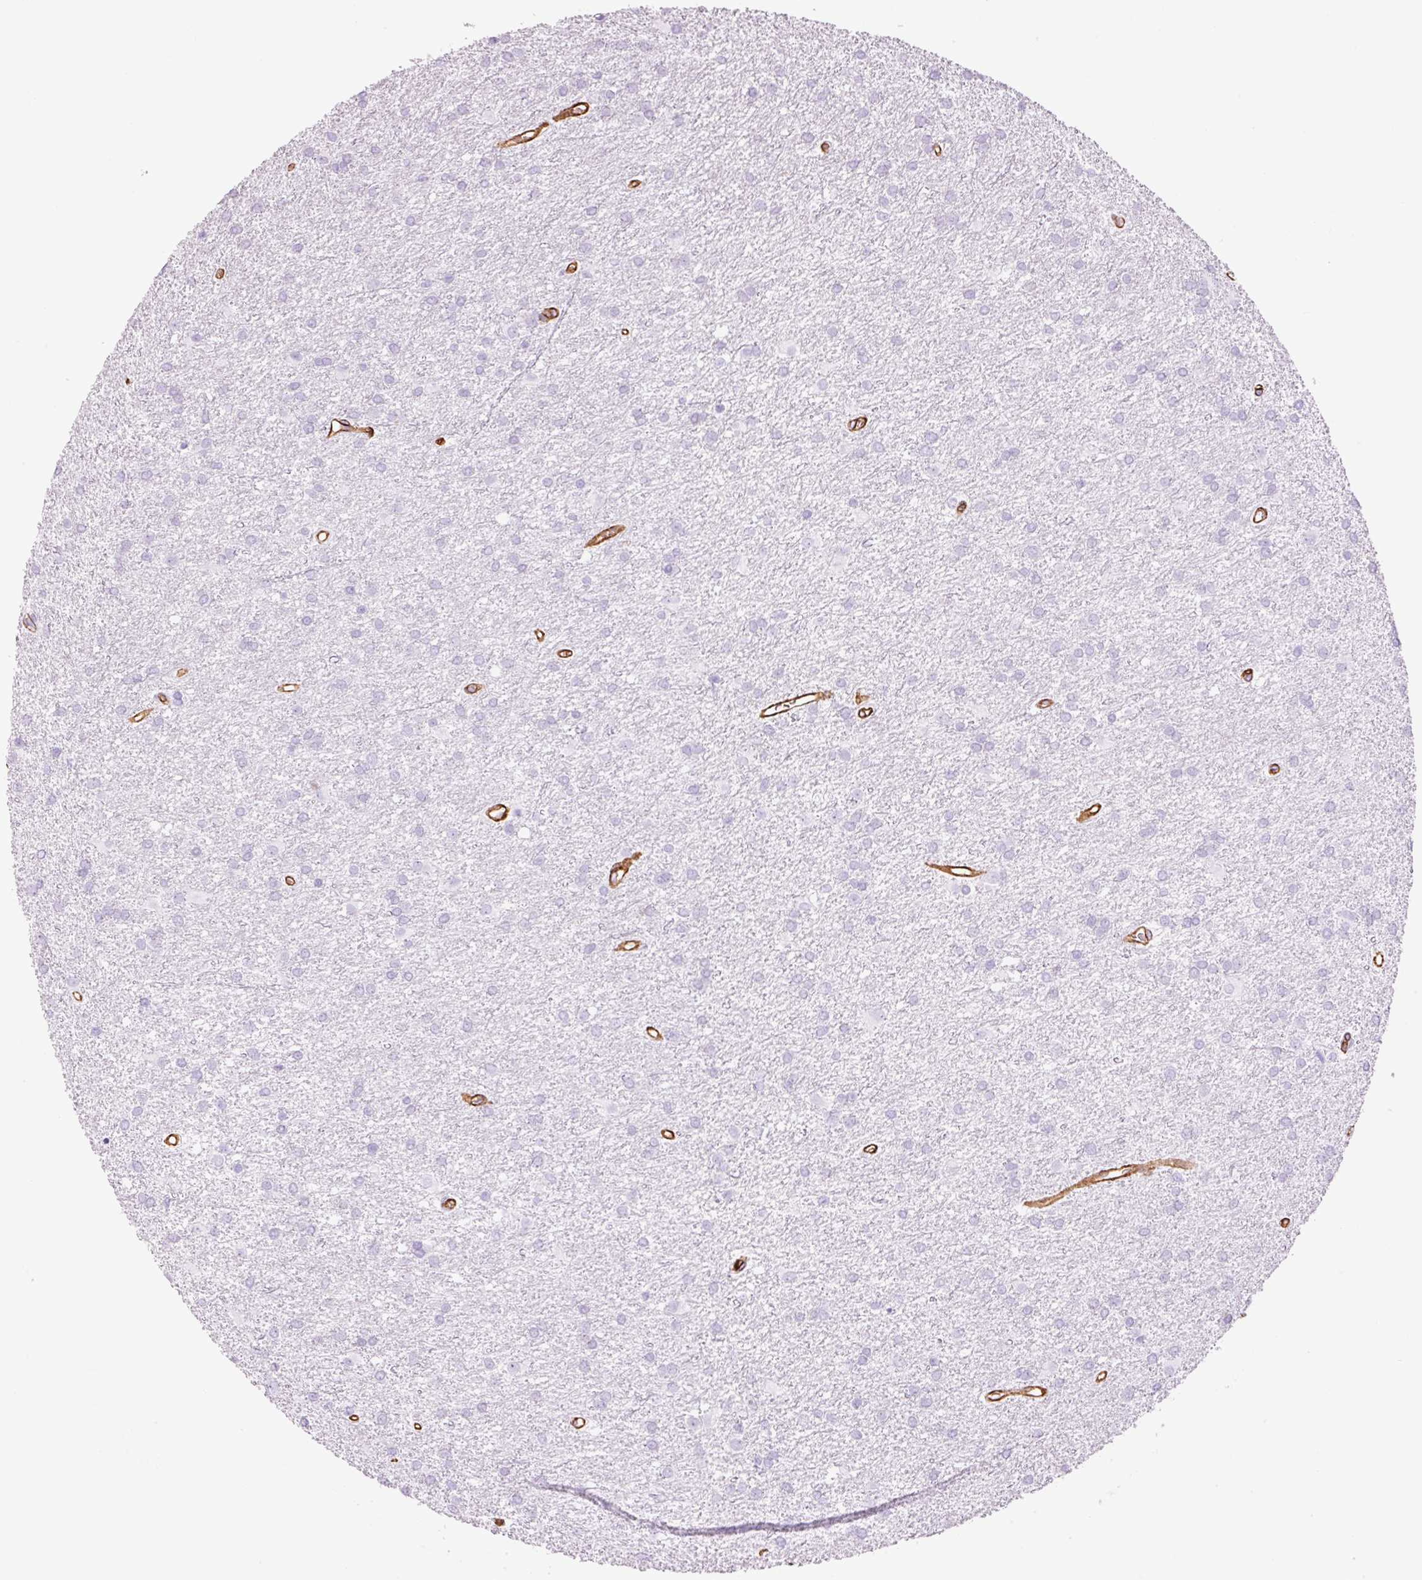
{"staining": {"intensity": "negative", "quantity": "none", "location": "none"}, "tissue": "glioma", "cell_type": "Tumor cells", "image_type": "cancer", "snomed": [{"axis": "morphology", "description": "Glioma, malignant, High grade"}, {"axis": "topography", "description": "Brain"}], "caption": "Immunohistochemical staining of human glioma exhibits no significant positivity in tumor cells. (Brightfield microscopy of DAB (3,3'-diaminobenzidine) IHC at high magnification).", "gene": "CAV1", "patient": {"sex": "female", "age": 50}}